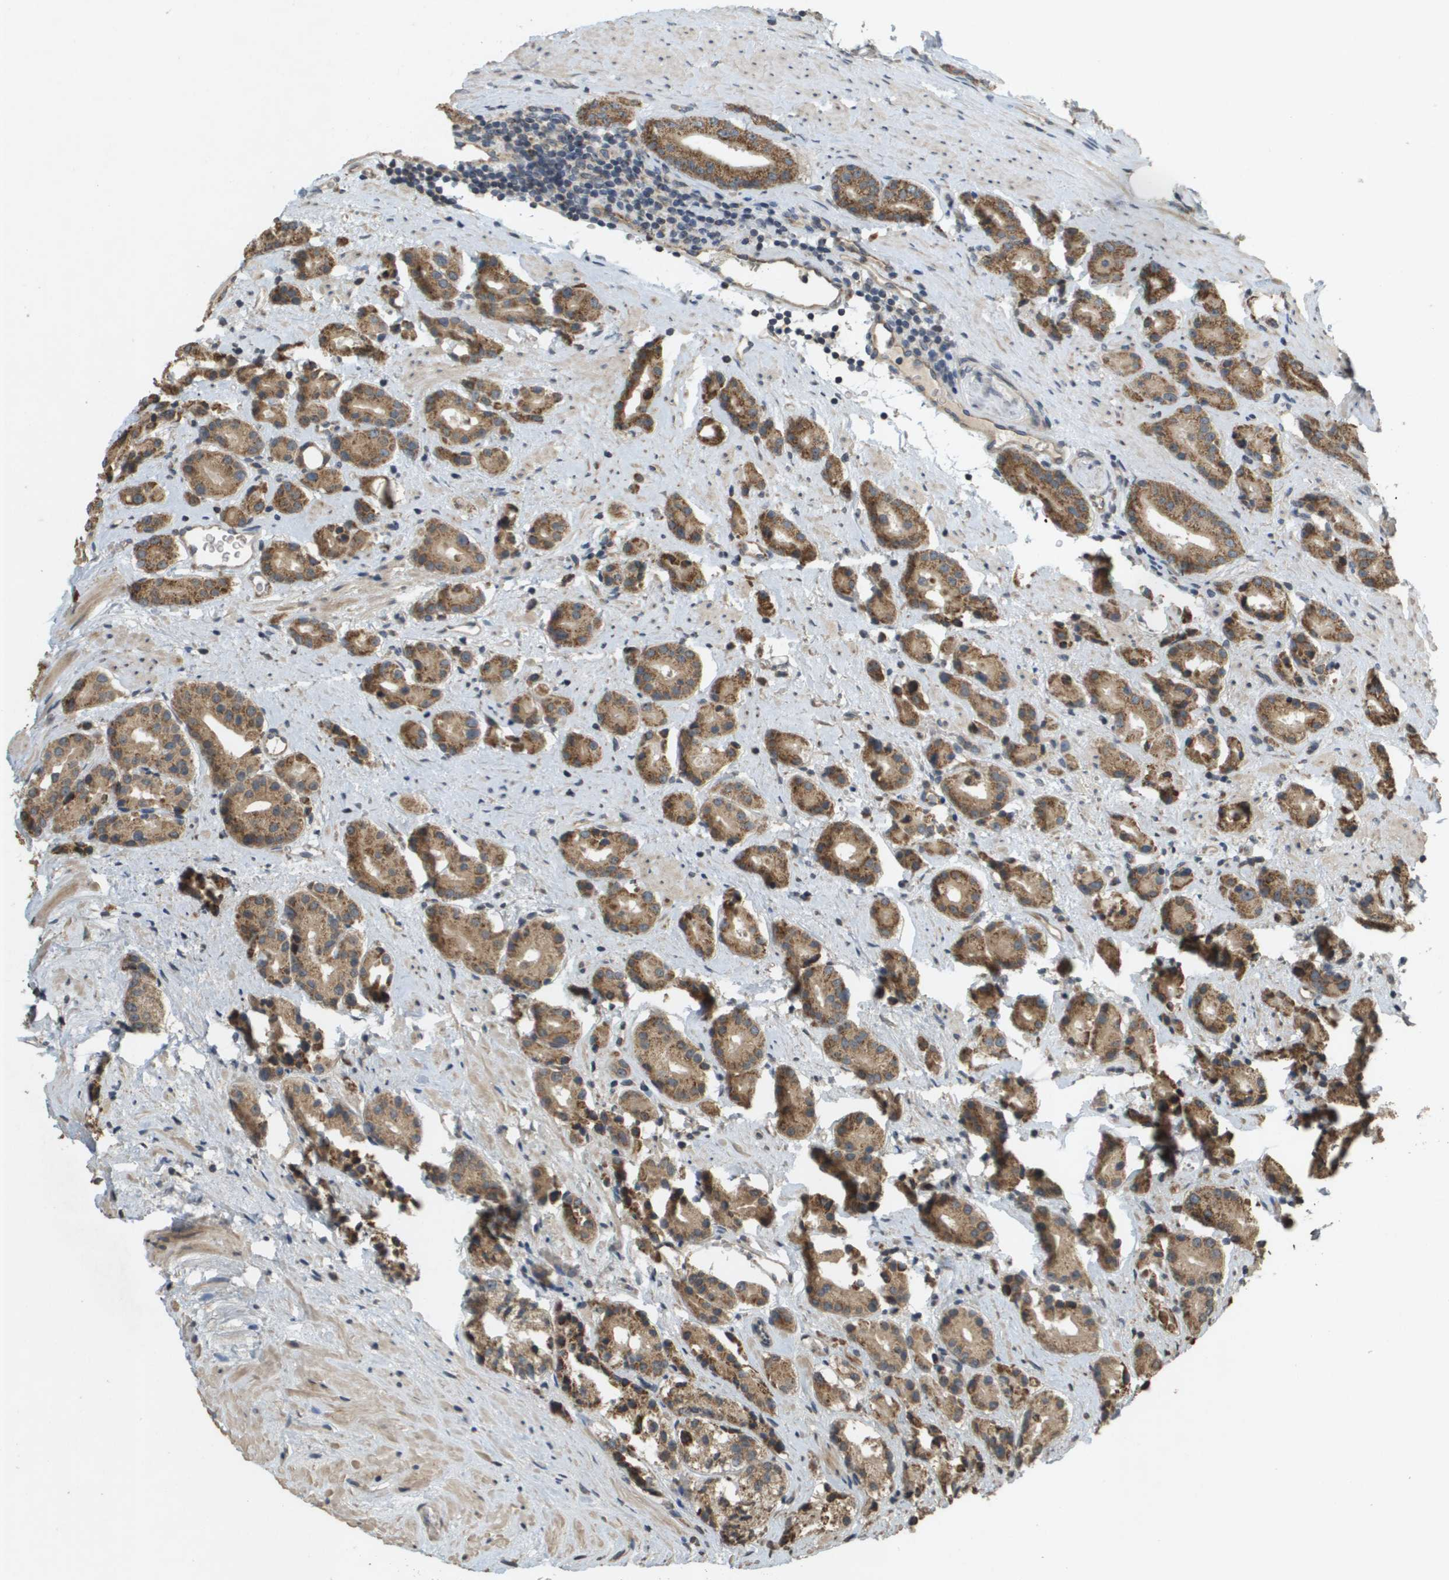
{"staining": {"intensity": "moderate", "quantity": ">75%", "location": "cytoplasmic/membranous"}, "tissue": "prostate cancer", "cell_type": "Tumor cells", "image_type": "cancer", "snomed": [{"axis": "morphology", "description": "Normal tissue, NOS"}, {"axis": "morphology", "description": "Adenocarcinoma, High grade"}, {"axis": "topography", "description": "Prostate"}, {"axis": "topography", "description": "Seminal veicle"}], "caption": "Tumor cells reveal medium levels of moderate cytoplasmic/membranous expression in approximately >75% of cells in human prostate cancer (adenocarcinoma (high-grade)).", "gene": "RAB21", "patient": {"sex": "male", "age": 55}}